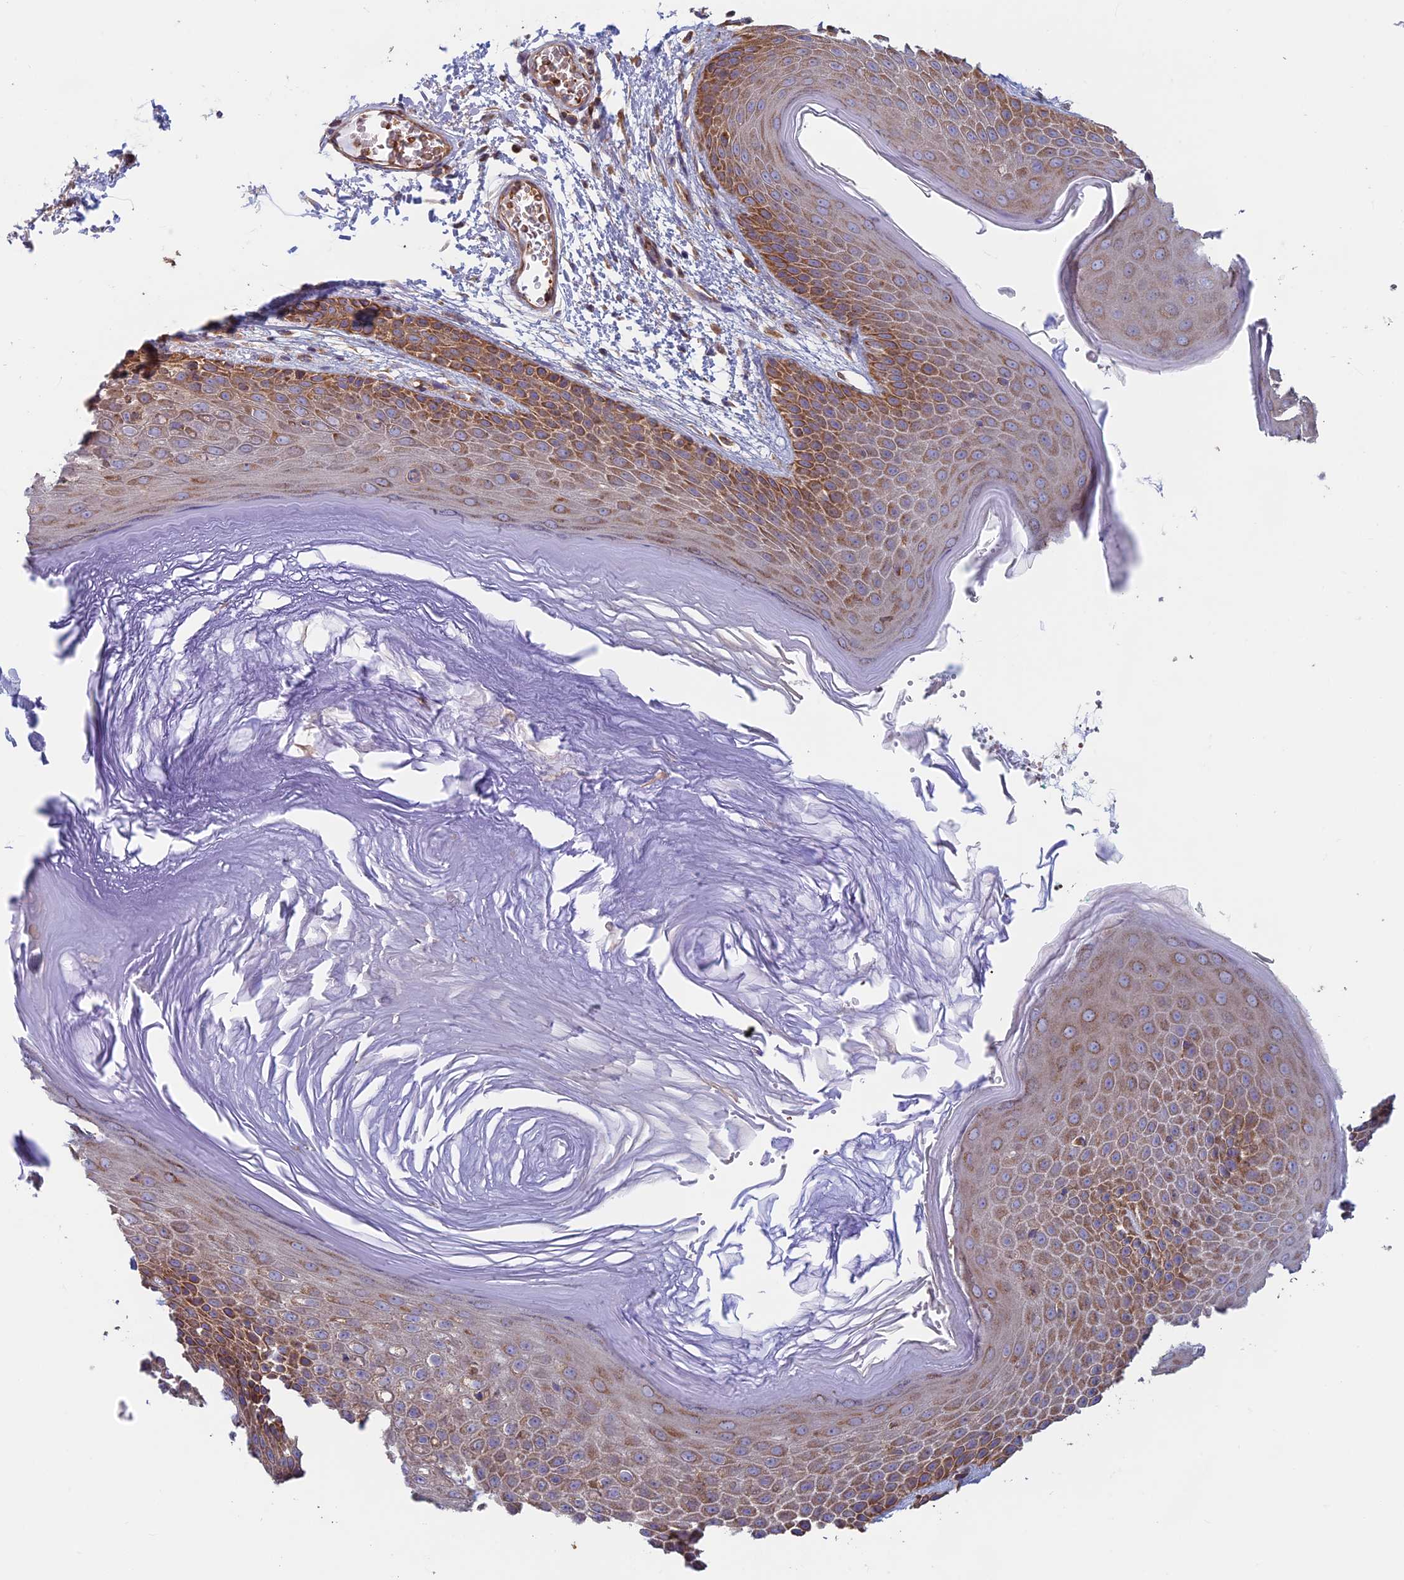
{"staining": {"intensity": "moderate", "quantity": "25%-75%", "location": "cytoplasmic/membranous"}, "tissue": "skin", "cell_type": "Epidermal cells", "image_type": "normal", "snomed": [{"axis": "morphology", "description": "Normal tissue, NOS"}, {"axis": "topography", "description": "Anal"}], "caption": "This is a photomicrograph of immunohistochemistry staining of benign skin, which shows moderate staining in the cytoplasmic/membranous of epidermal cells.", "gene": "DNM1L", "patient": {"sex": "male", "age": 74}}